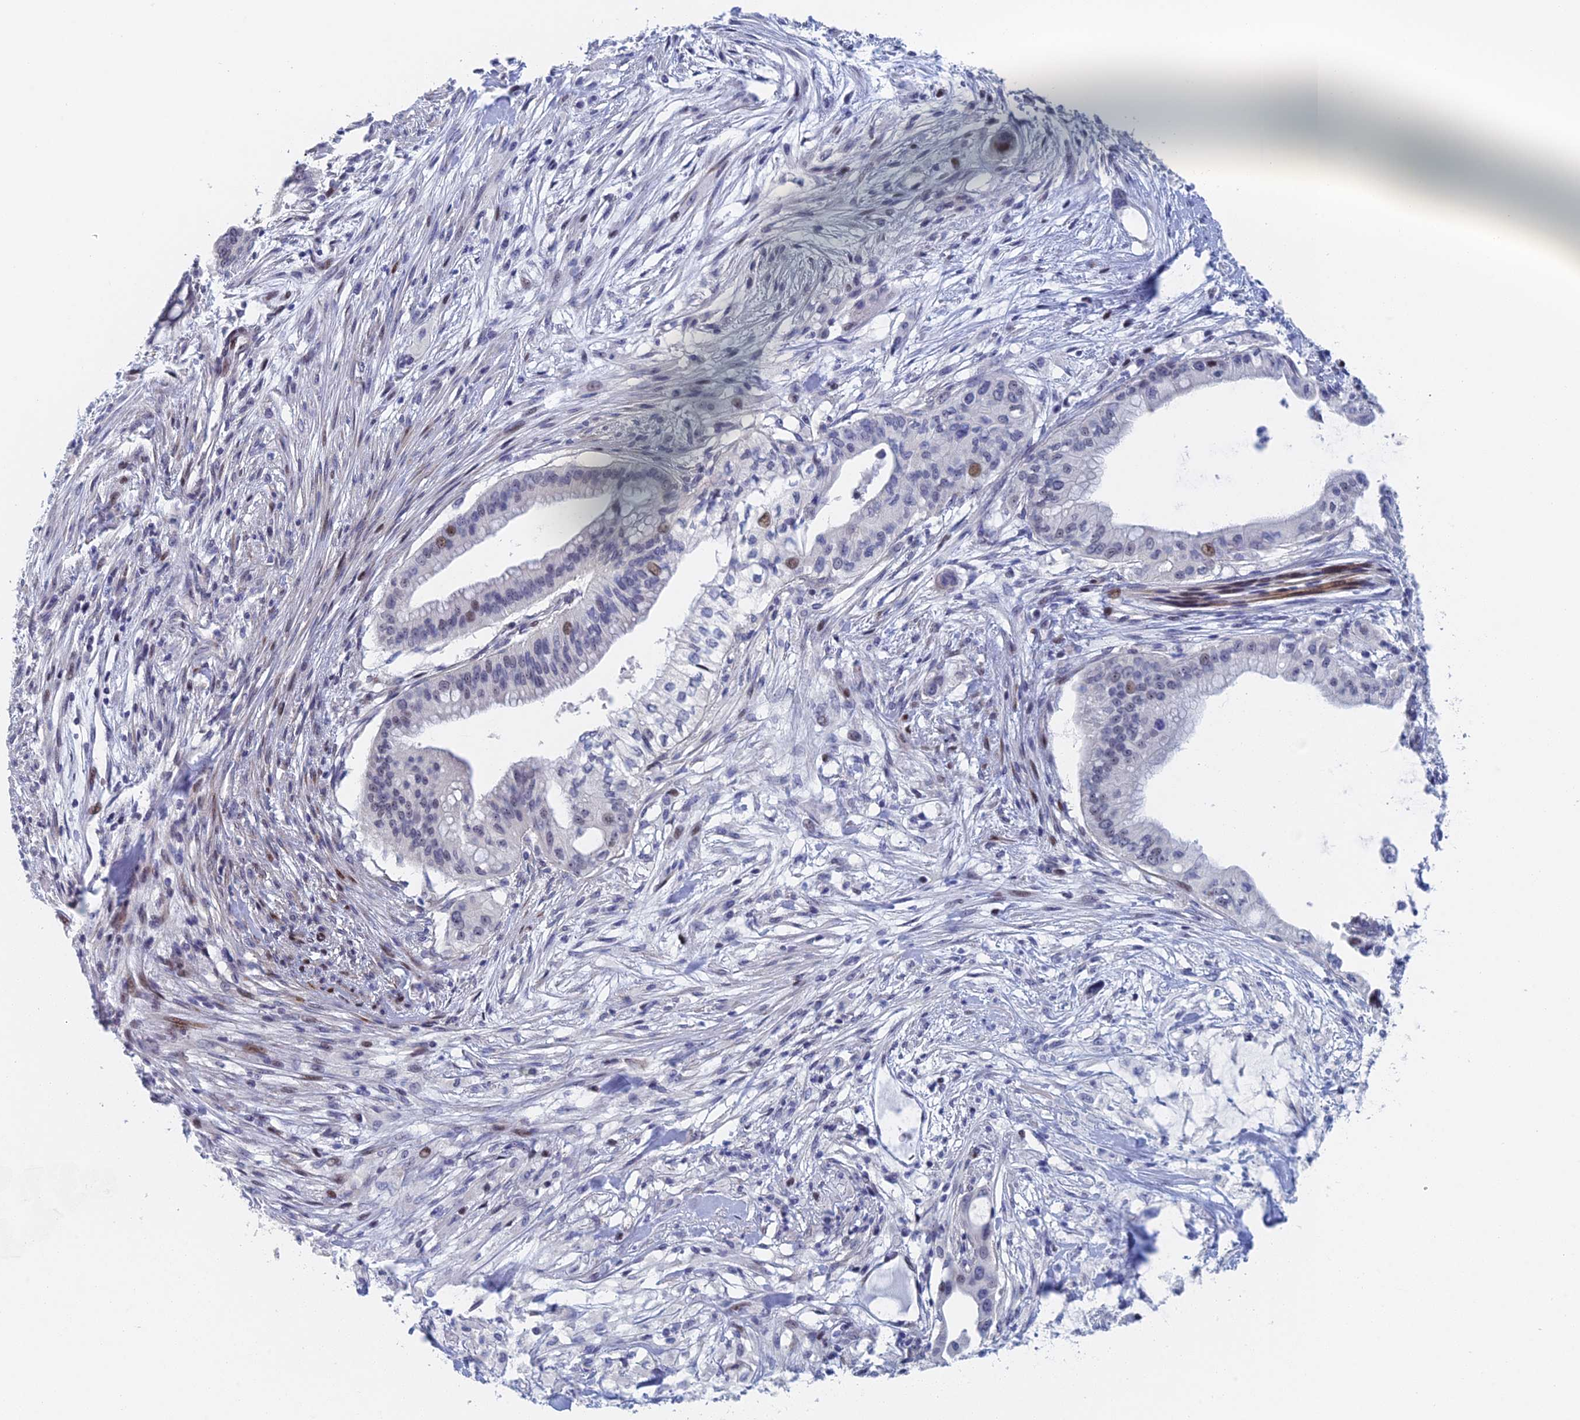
{"staining": {"intensity": "moderate", "quantity": "<25%", "location": "nuclear"}, "tissue": "pancreatic cancer", "cell_type": "Tumor cells", "image_type": "cancer", "snomed": [{"axis": "morphology", "description": "Adenocarcinoma, NOS"}, {"axis": "topography", "description": "Pancreas"}], "caption": "Immunohistochemical staining of human pancreatic cancer exhibits low levels of moderate nuclear positivity in about <25% of tumor cells.", "gene": "DRGX", "patient": {"sex": "male", "age": 46}}